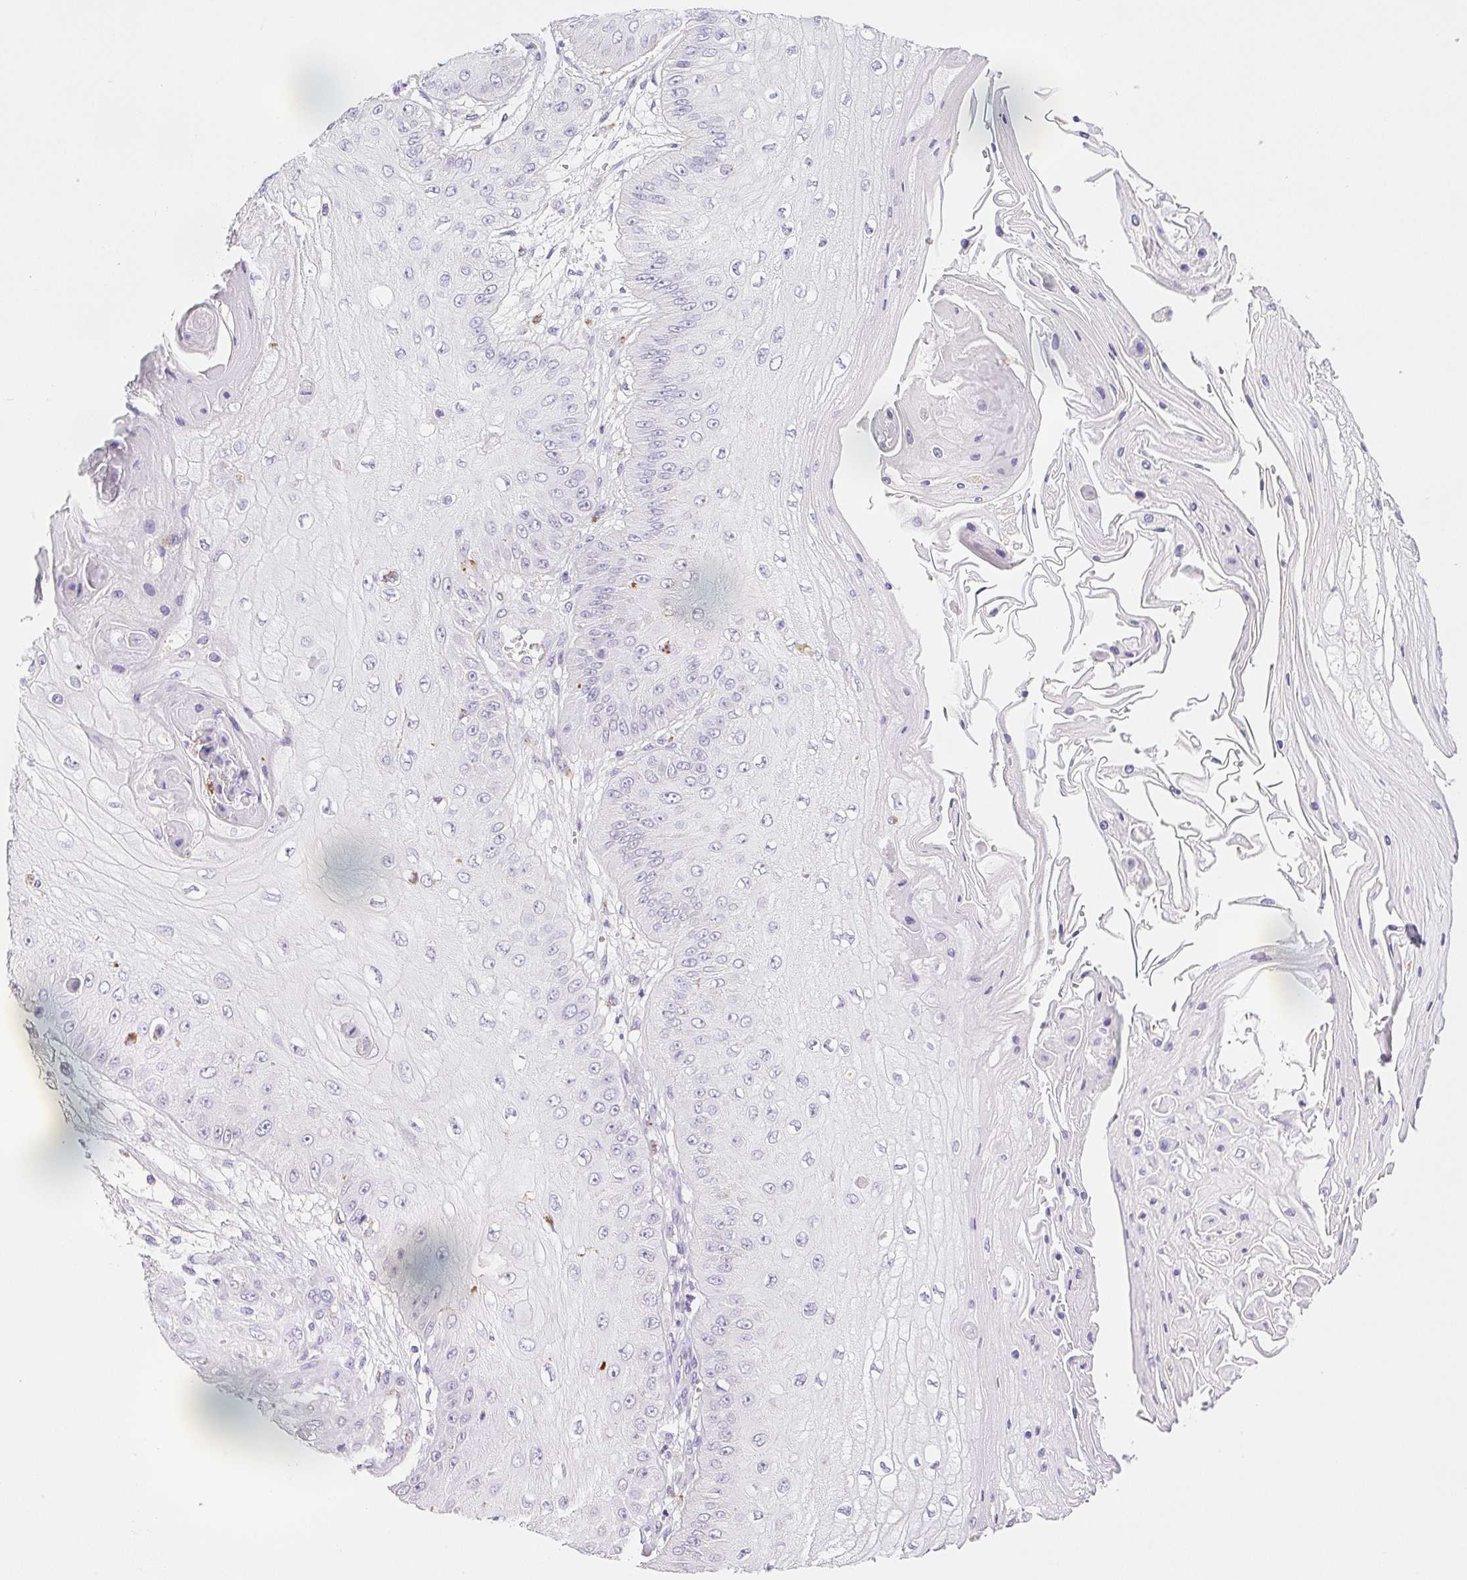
{"staining": {"intensity": "negative", "quantity": "none", "location": "none"}, "tissue": "skin cancer", "cell_type": "Tumor cells", "image_type": "cancer", "snomed": [{"axis": "morphology", "description": "Squamous cell carcinoma, NOS"}, {"axis": "topography", "description": "Skin"}], "caption": "DAB immunohistochemical staining of skin cancer displays no significant positivity in tumor cells.", "gene": "LIPA", "patient": {"sex": "male", "age": 70}}